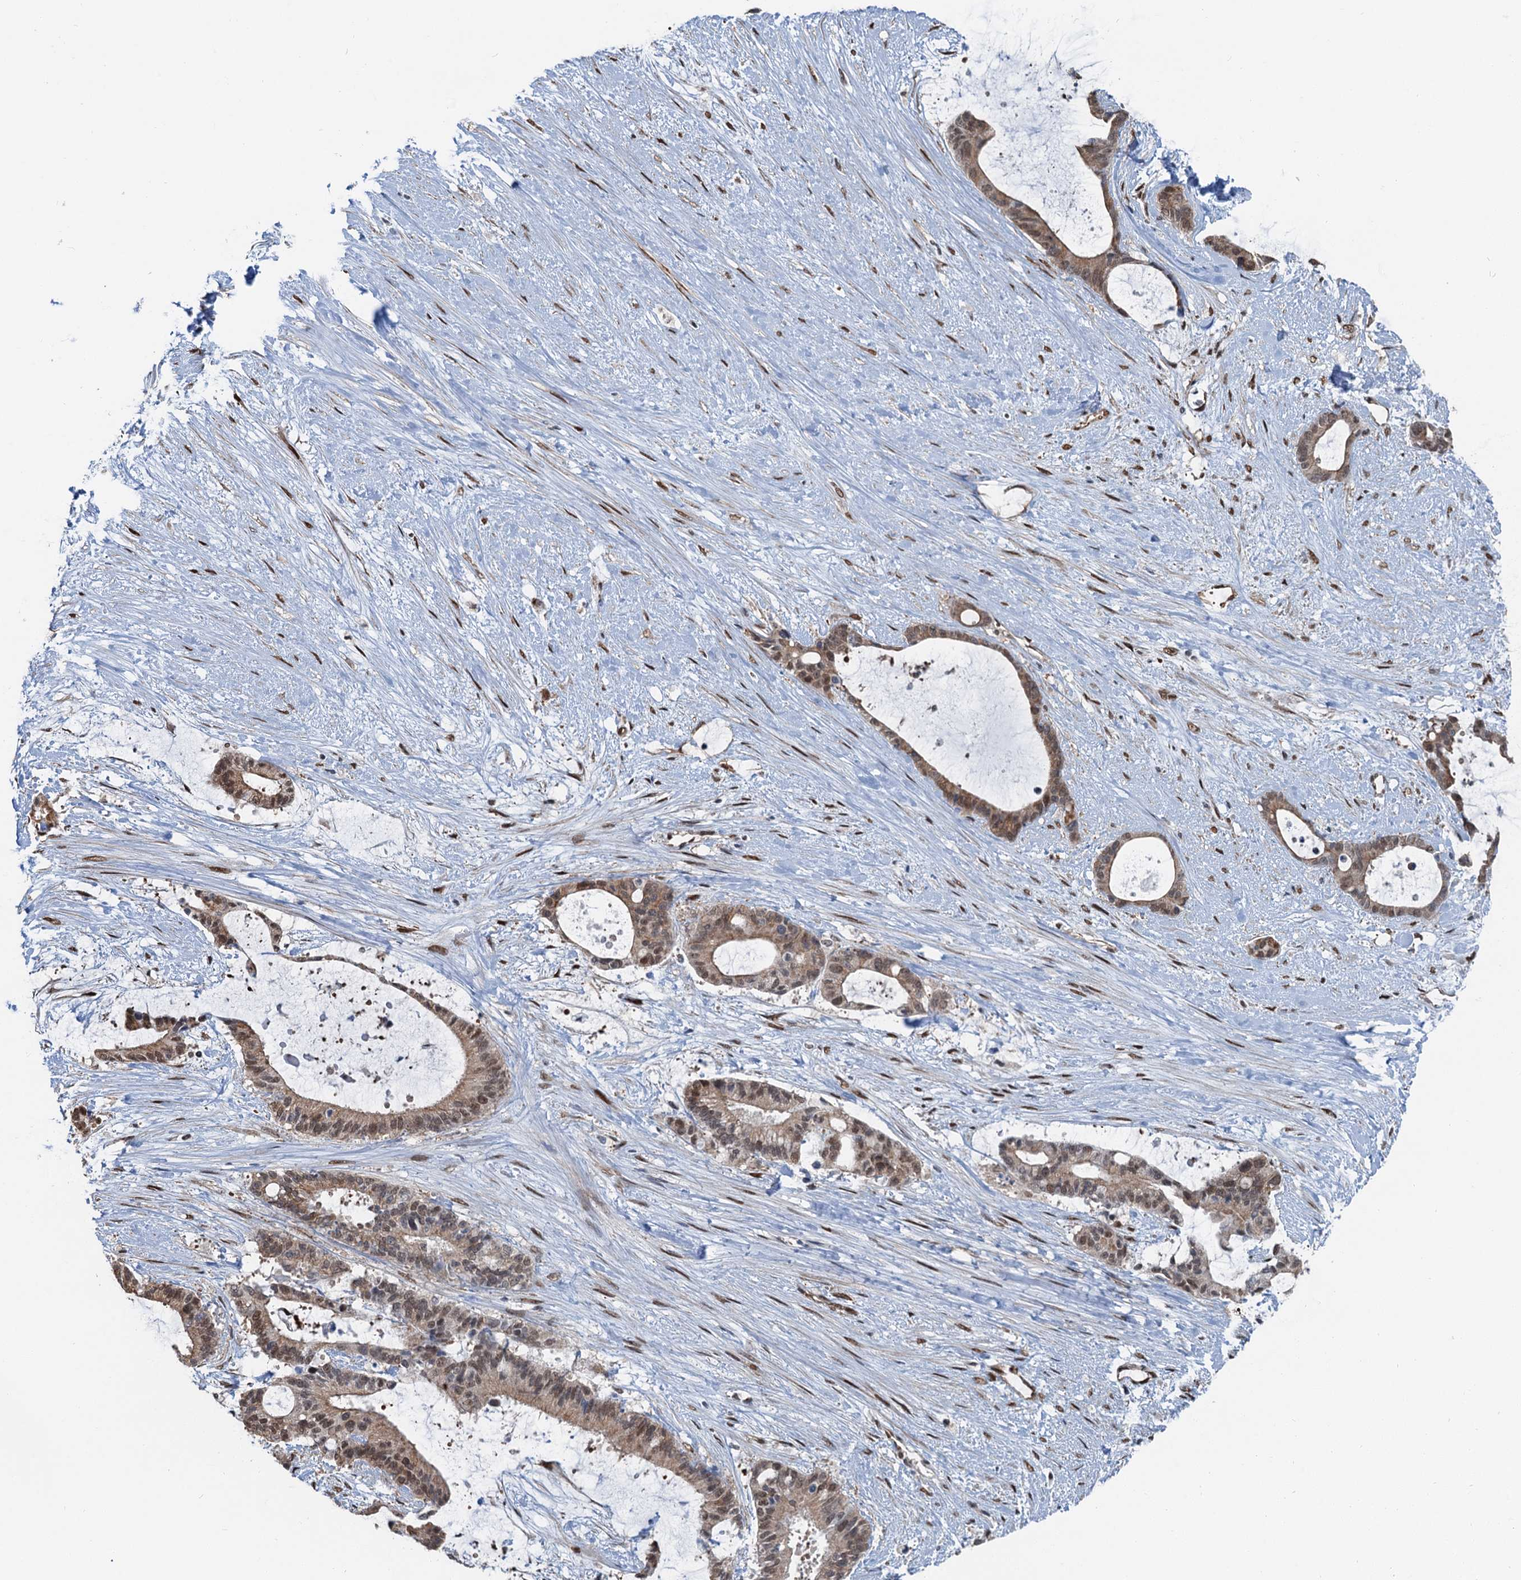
{"staining": {"intensity": "moderate", "quantity": ">75%", "location": "nuclear"}, "tissue": "liver cancer", "cell_type": "Tumor cells", "image_type": "cancer", "snomed": [{"axis": "morphology", "description": "Normal tissue, NOS"}, {"axis": "morphology", "description": "Cholangiocarcinoma"}, {"axis": "topography", "description": "Liver"}, {"axis": "topography", "description": "Peripheral nerve tissue"}], "caption": "Cholangiocarcinoma (liver) was stained to show a protein in brown. There is medium levels of moderate nuclear staining in about >75% of tumor cells.", "gene": "CFDP1", "patient": {"sex": "female", "age": 73}}